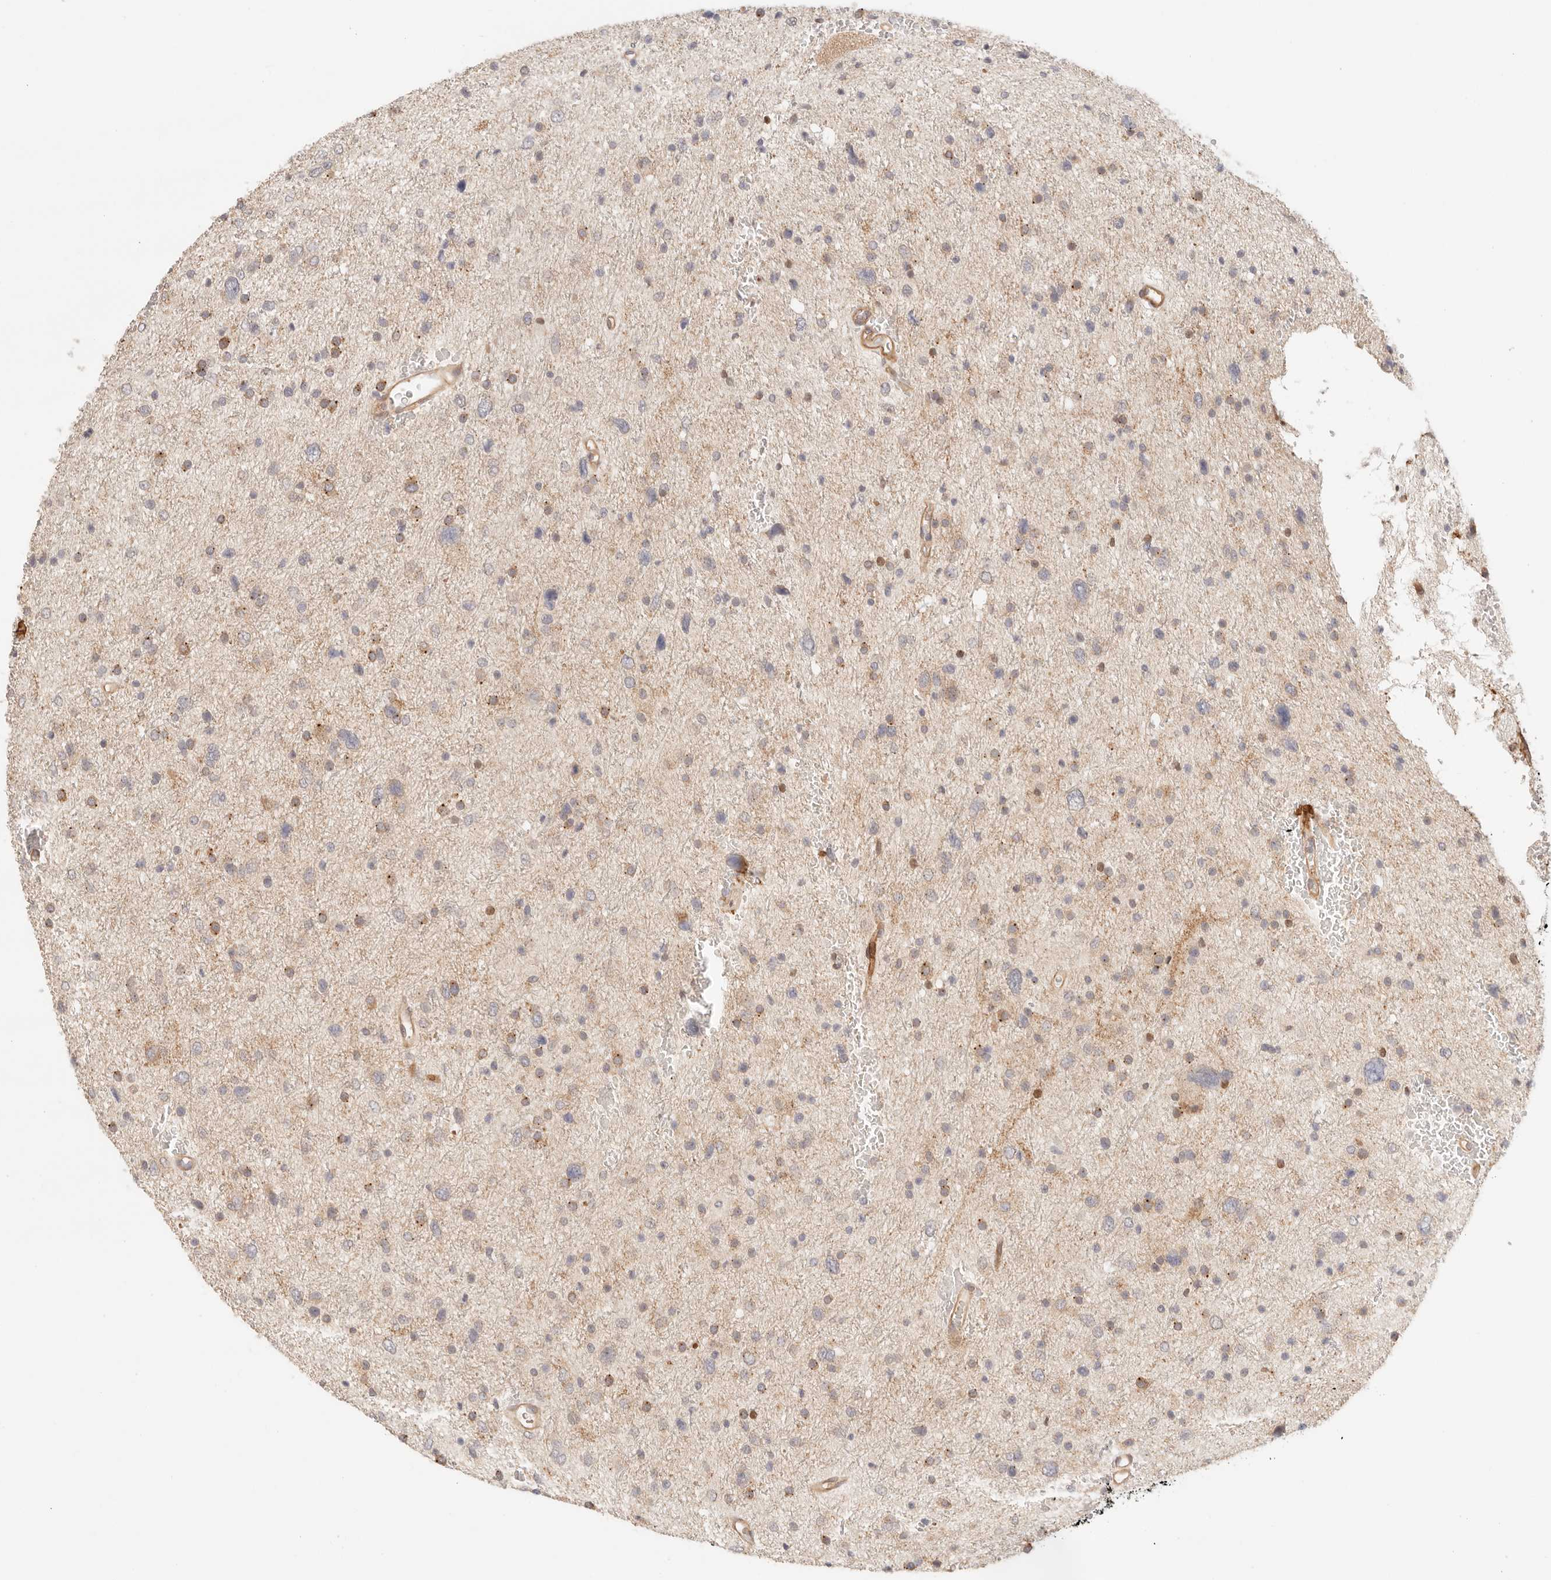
{"staining": {"intensity": "weak", "quantity": ">75%", "location": "cytoplasmic/membranous"}, "tissue": "glioma", "cell_type": "Tumor cells", "image_type": "cancer", "snomed": [{"axis": "morphology", "description": "Glioma, malignant, Low grade"}, {"axis": "topography", "description": "Brain"}], "caption": "Brown immunohistochemical staining in glioma demonstrates weak cytoplasmic/membranous staining in about >75% of tumor cells.", "gene": "IL1R2", "patient": {"sex": "female", "age": 37}}